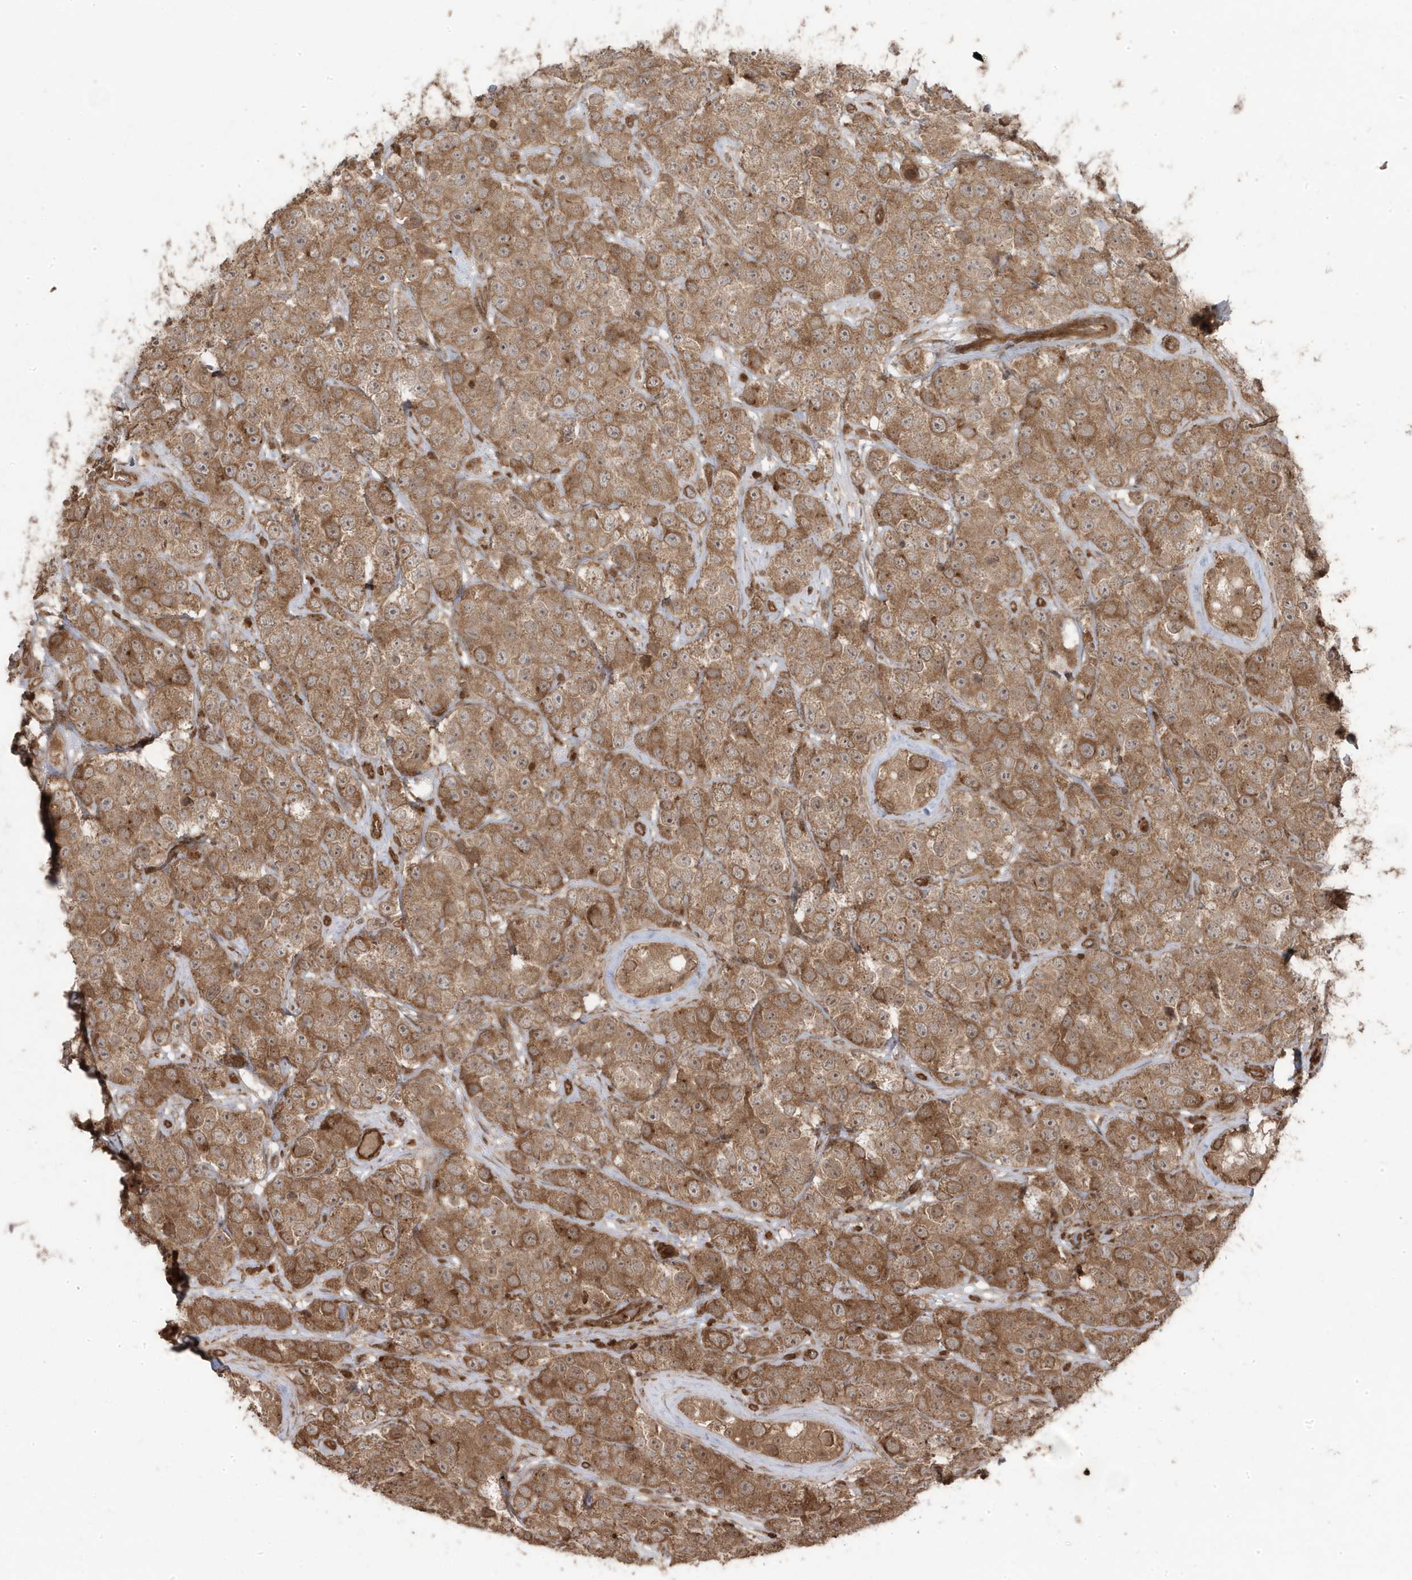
{"staining": {"intensity": "moderate", "quantity": ">75%", "location": "cytoplasmic/membranous"}, "tissue": "testis cancer", "cell_type": "Tumor cells", "image_type": "cancer", "snomed": [{"axis": "morphology", "description": "Seminoma, NOS"}, {"axis": "topography", "description": "Testis"}], "caption": "IHC histopathology image of neoplastic tissue: testis cancer stained using IHC exhibits medium levels of moderate protein expression localized specifically in the cytoplasmic/membranous of tumor cells, appearing as a cytoplasmic/membranous brown color.", "gene": "ASAP1", "patient": {"sex": "male", "age": 28}}